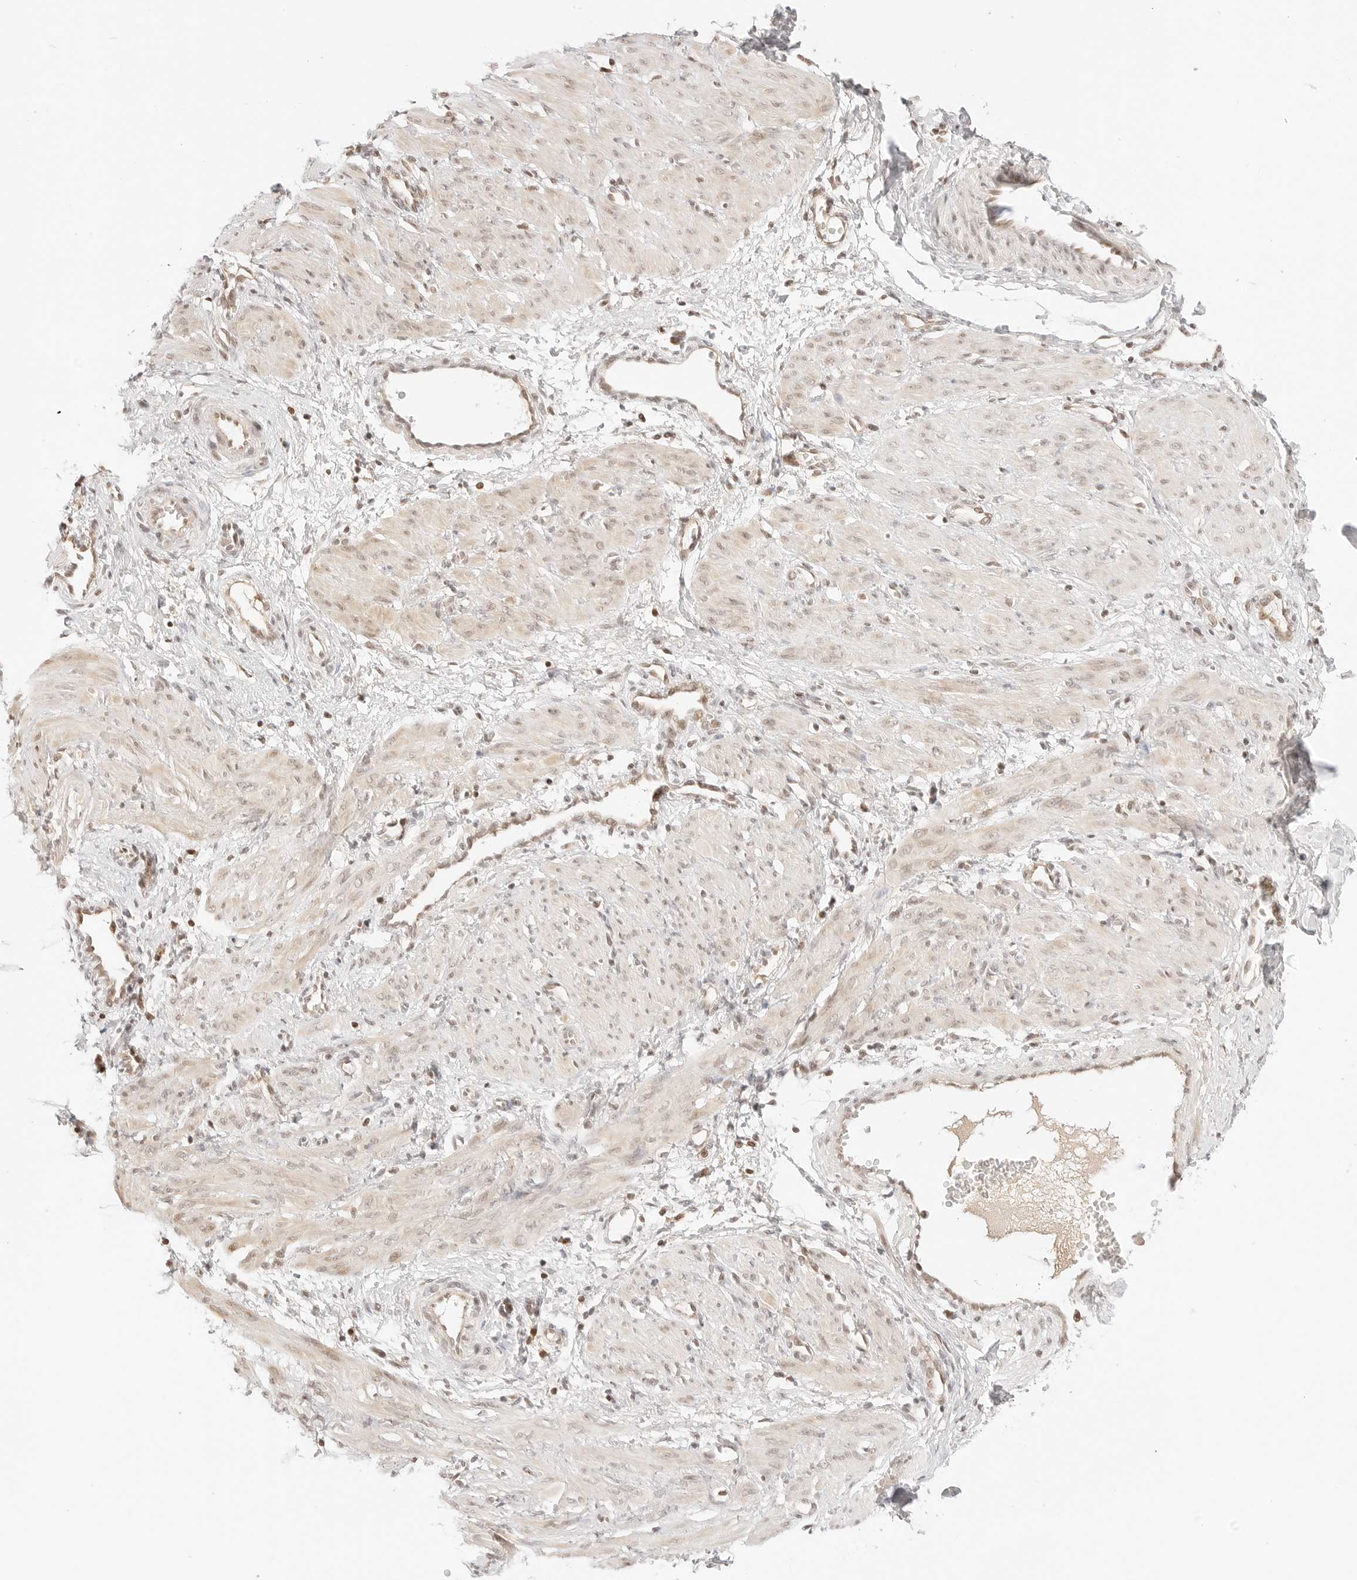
{"staining": {"intensity": "moderate", "quantity": "25%-75%", "location": "cytoplasmic/membranous,nuclear"}, "tissue": "smooth muscle", "cell_type": "Smooth muscle cells", "image_type": "normal", "snomed": [{"axis": "morphology", "description": "Normal tissue, NOS"}, {"axis": "topography", "description": "Endometrium"}], "caption": "Protein staining demonstrates moderate cytoplasmic/membranous,nuclear staining in approximately 25%-75% of smooth muscle cells in unremarkable smooth muscle.", "gene": "RPS6KL1", "patient": {"sex": "female", "age": 33}}